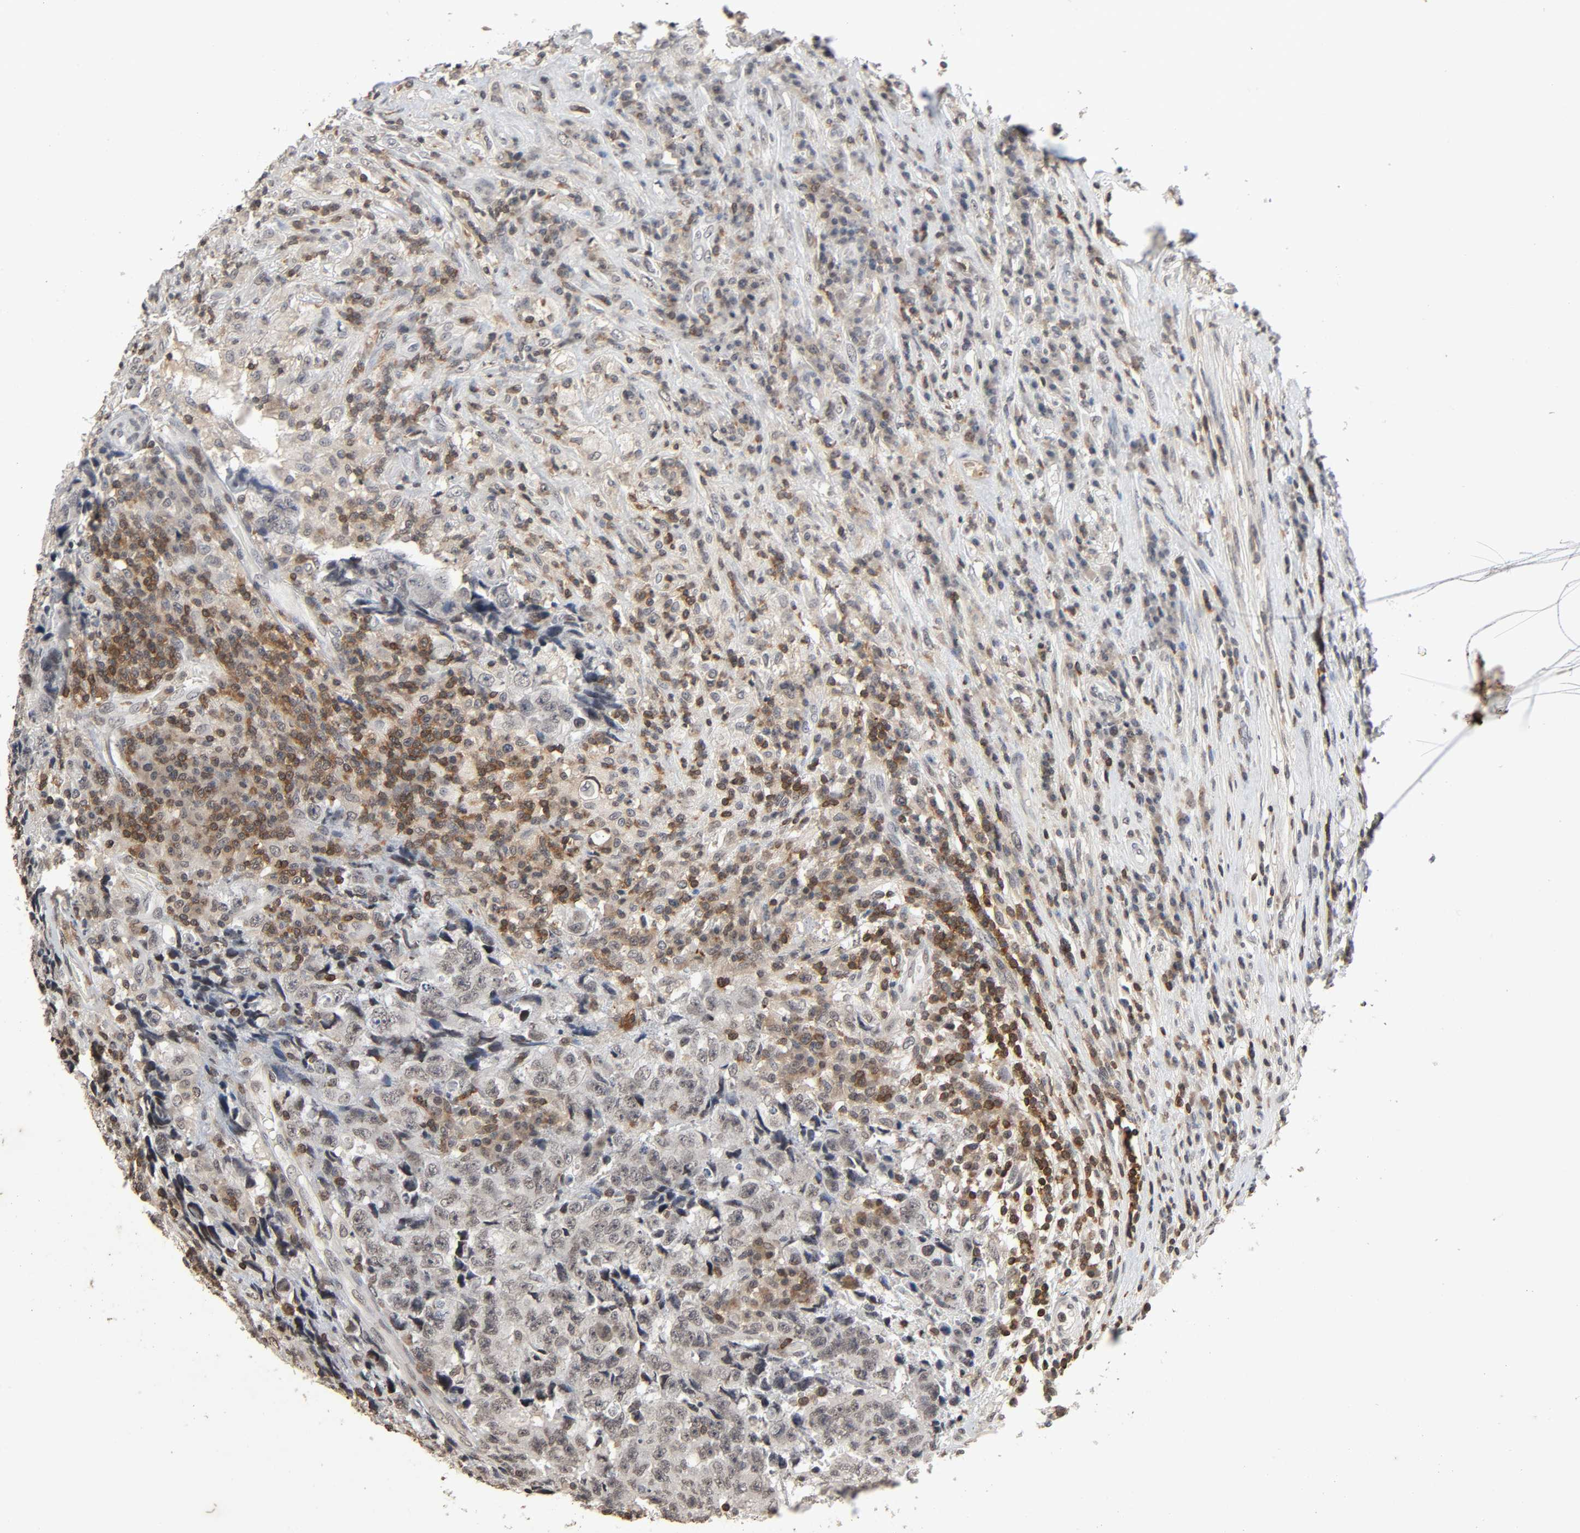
{"staining": {"intensity": "weak", "quantity": "<25%", "location": "cytoplasmic/membranous"}, "tissue": "testis cancer", "cell_type": "Tumor cells", "image_type": "cancer", "snomed": [{"axis": "morphology", "description": "Necrosis, NOS"}, {"axis": "morphology", "description": "Carcinoma, Embryonal, NOS"}, {"axis": "topography", "description": "Testis"}], "caption": "Tumor cells are negative for brown protein staining in testis cancer (embryonal carcinoma). The staining is performed using DAB (3,3'-diaminobenzidine) brown chromogen with nuclei counter-stained in using hematoxylin.", "gene": "STK4", "patient": {"sex": "male", "age": 19}}